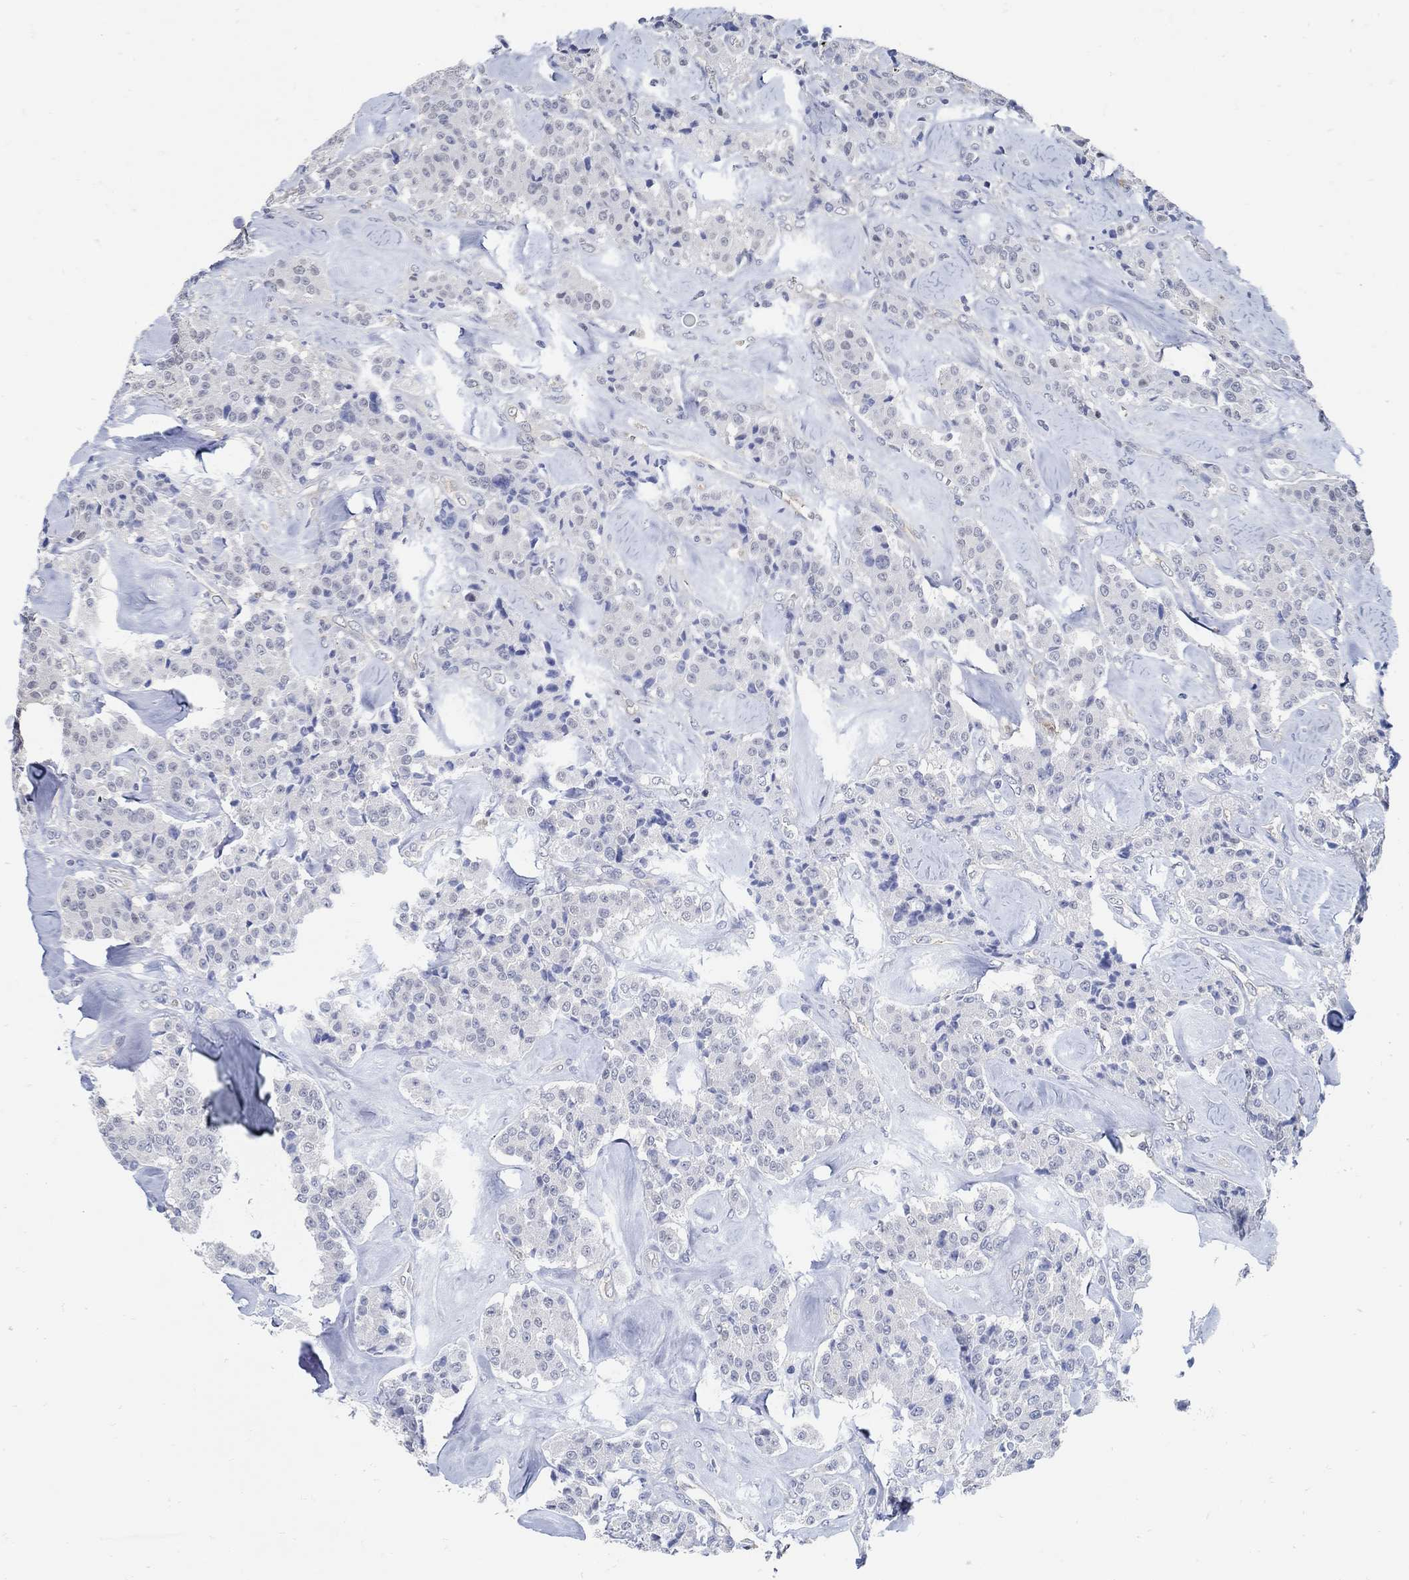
{"staining": {"intensity": "negative", "quantity": "none", "location": "none"}, "tissue": "carcinoid", "cell_type": "Tumor cells", "image_type": "cancer", "snomed": [{"axis": "morphology", "description": "Carcinoid, malignant, NOS"}, {"axis": "topography", "description": "Pancreas"}], "caption": "Carcinoid stained for a protein using IHC exhibits no staining tumor cells.", "gene": "PCDH11X", "patient": {"sex": "male", "age": 41}}